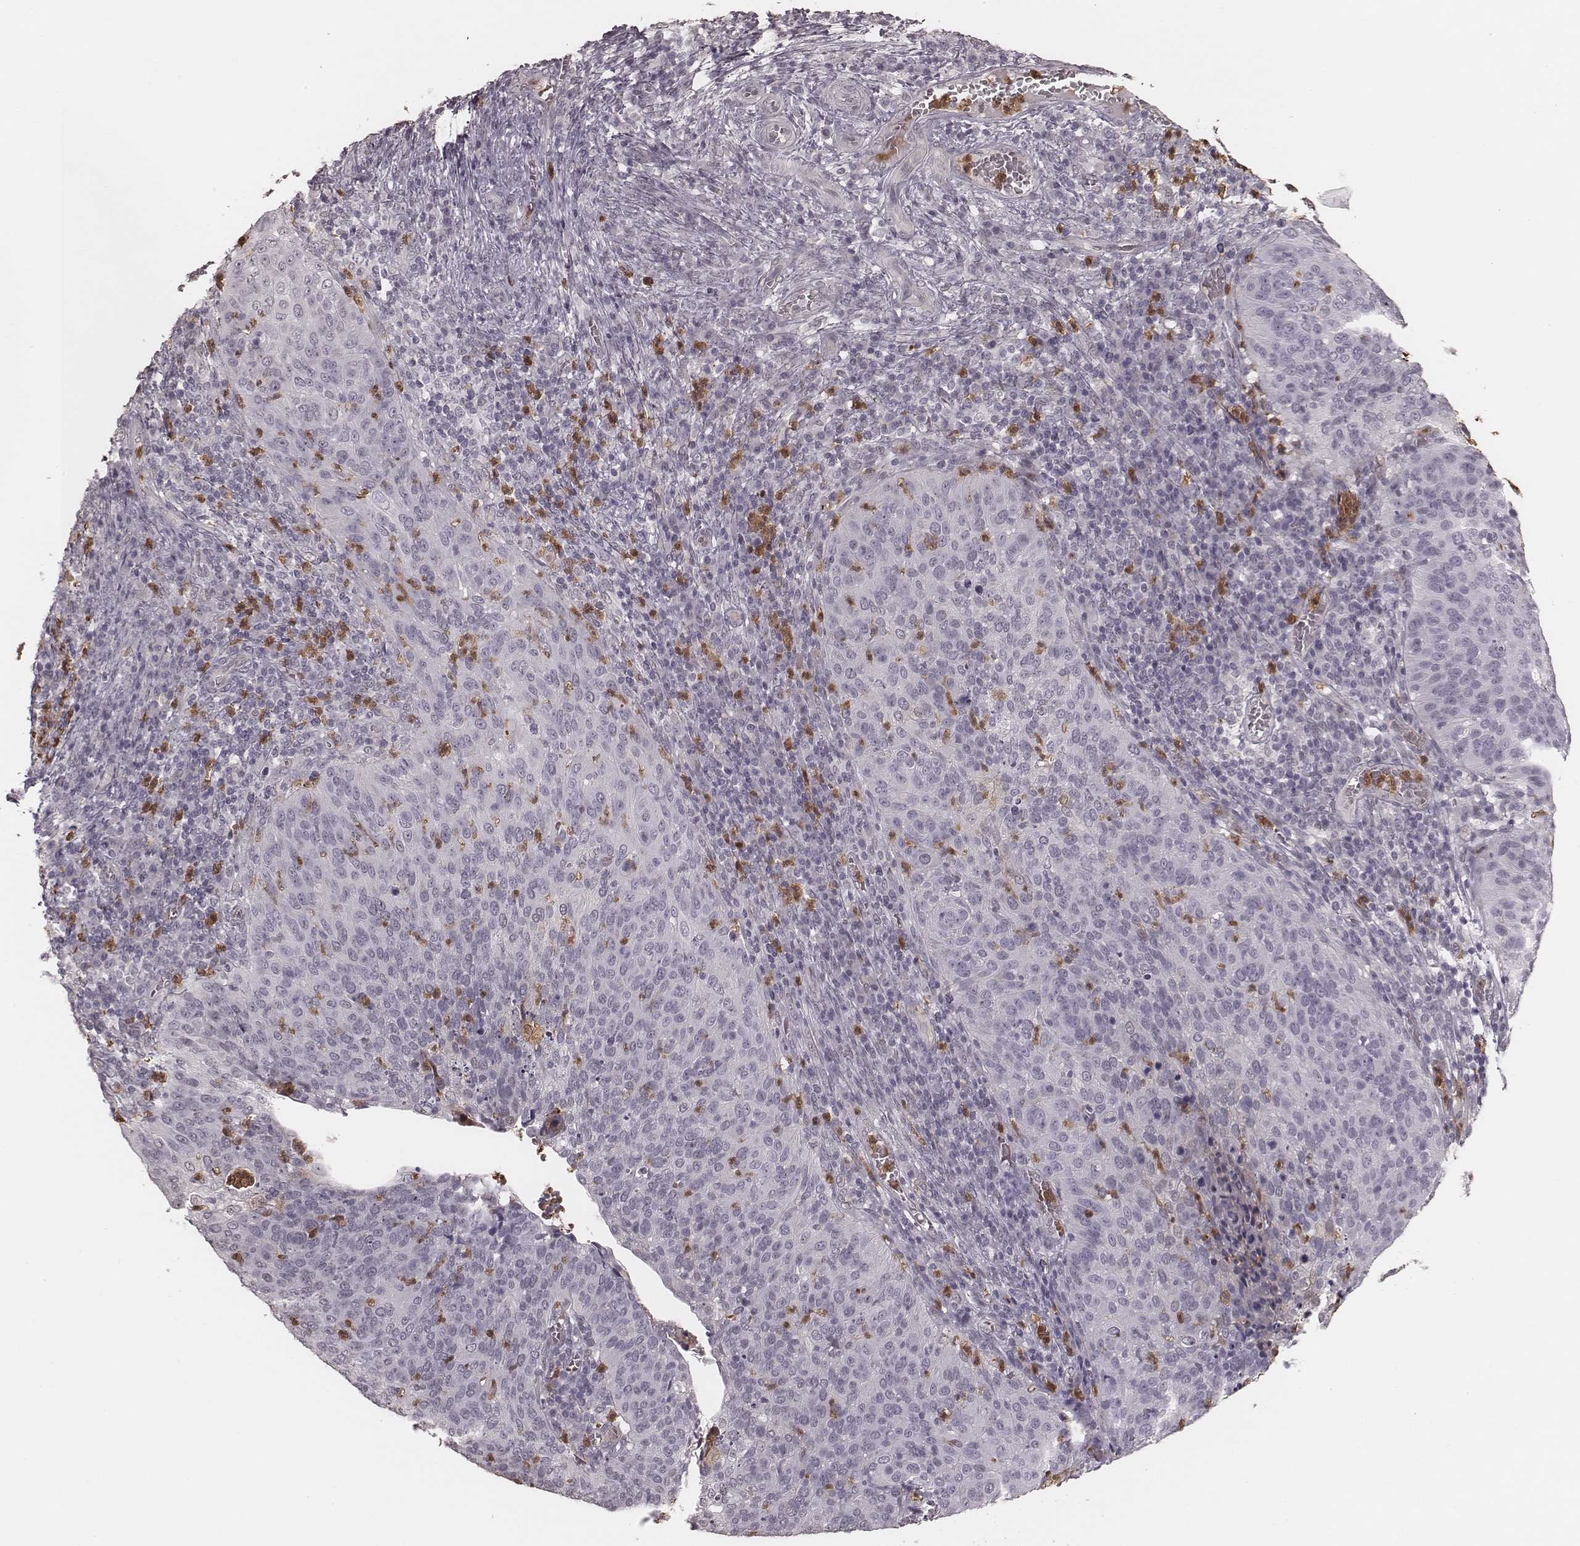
{"staining": {"intensity": "negative", "quantity": "none", "location": "none"}, "tissue": "cervical cancer", "cell_type": "Tumor cells", "image_type": "cancer", "snomed": [{"axis": "morphology", "description": "Squamous cell carcinoma, NOS"}, {"axis": "topography", "description": "Cervix"}], "caption": "High power microscopy photomicrograph of an immunohistochemistry image of squamous cell carcinoma (cervical), revealing no significant positivity in tumor cells.", "gene": "KITLG", "patient": {"sex": "female", "age": 39}}